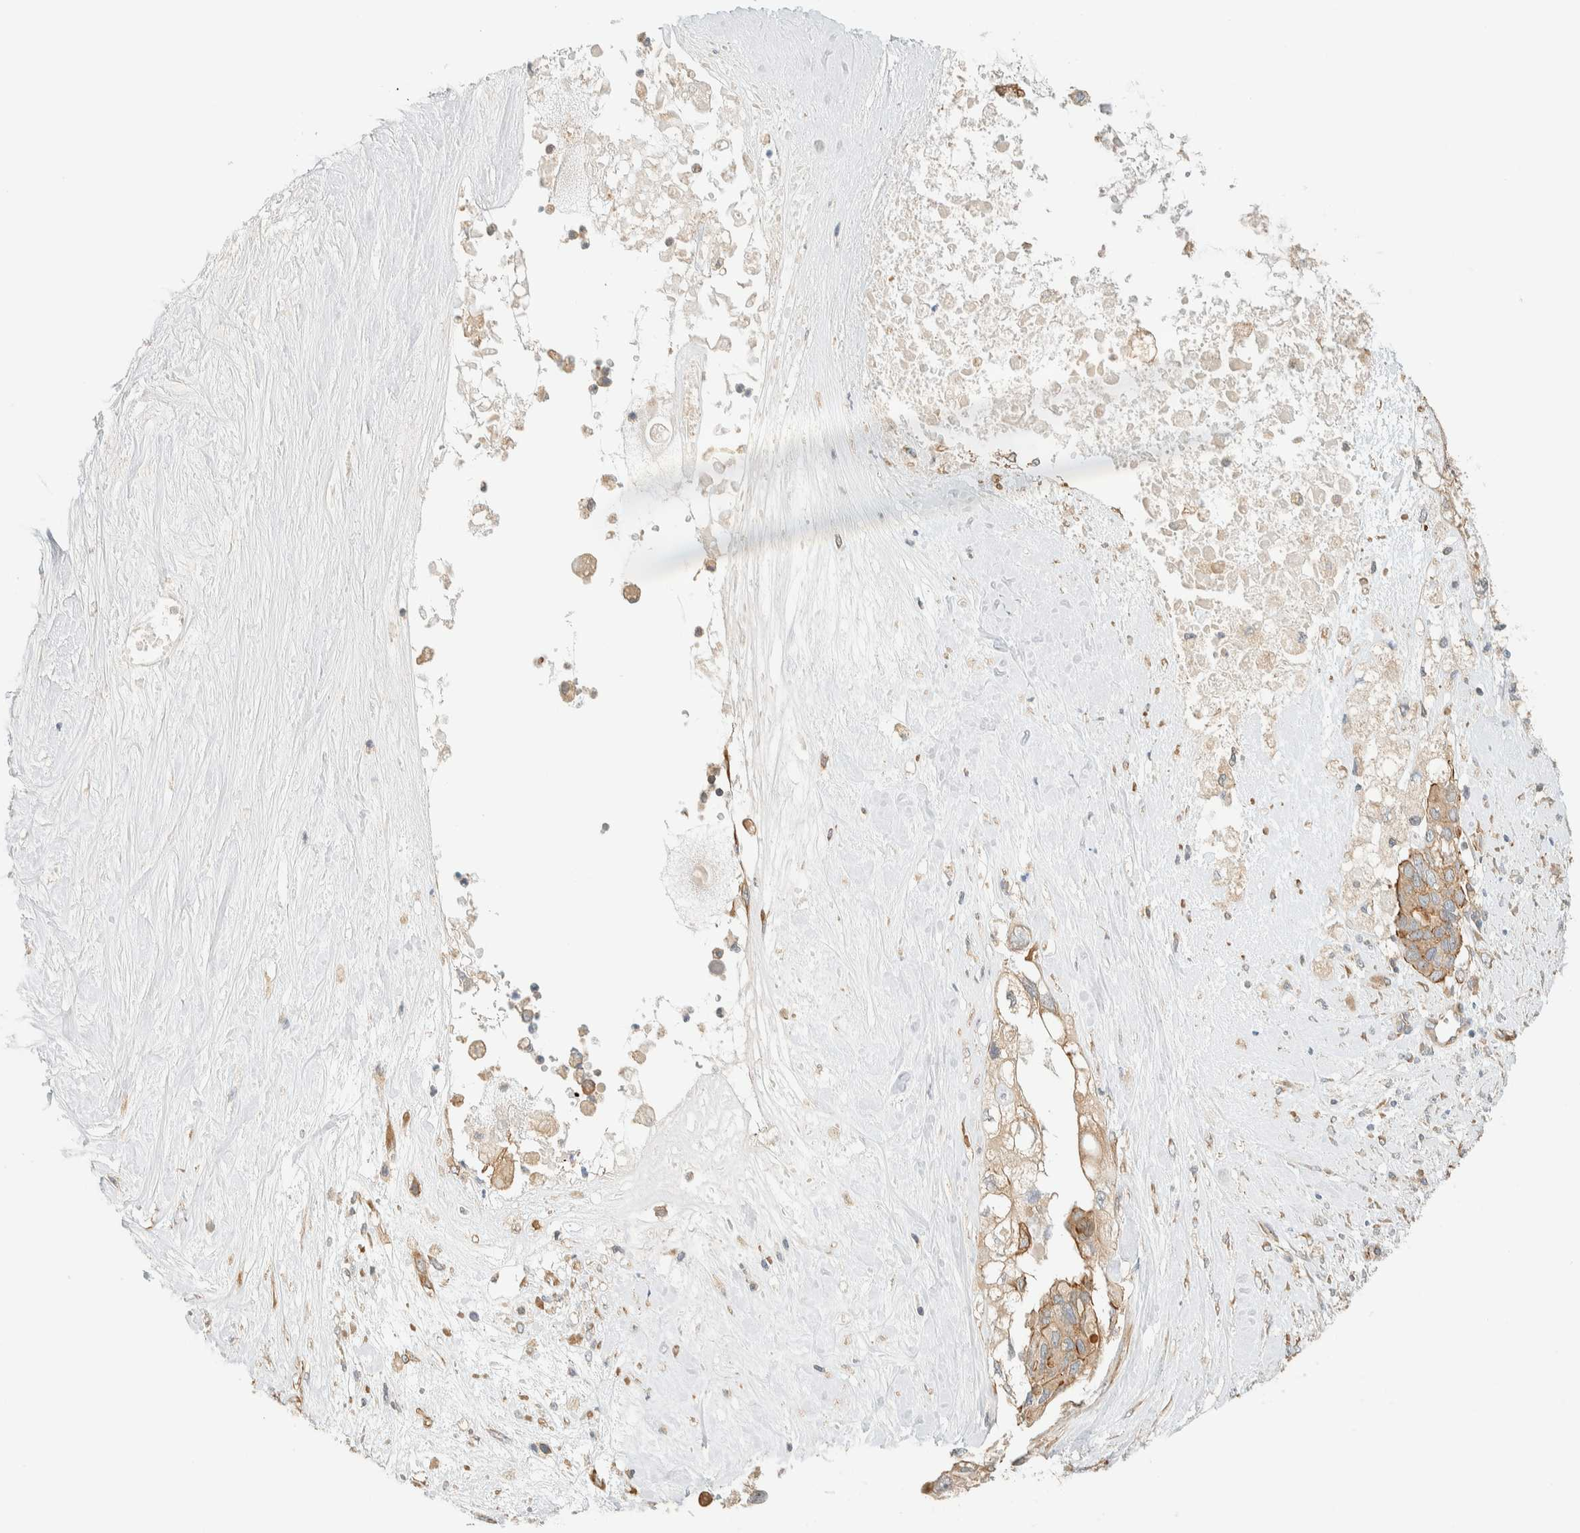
{"staining": {"intensity": "weak", "quantity": ">75%", "location": "cytoplasmic/membranous"}, "tissue": "pancreatic cancer", "cell_type": "Tumor cells", "image_type": "cancer", "snomed": [{"axis": "morphology", "description": "Adenocarcinoma, NOS"}, {"axis": "topography", "description": "Pancreas"}], "caption": "IHC (DAB) staining of human pancreatic cancer (adenocarcinoma) reveals weak cytoplasmic/membranous protein expression in about >75% of tumor cells. (DAB IHC with brightfield microscopy, high magnification).", "gene": "LIMA1", "patient": {"sex": "female", "age": 56}}